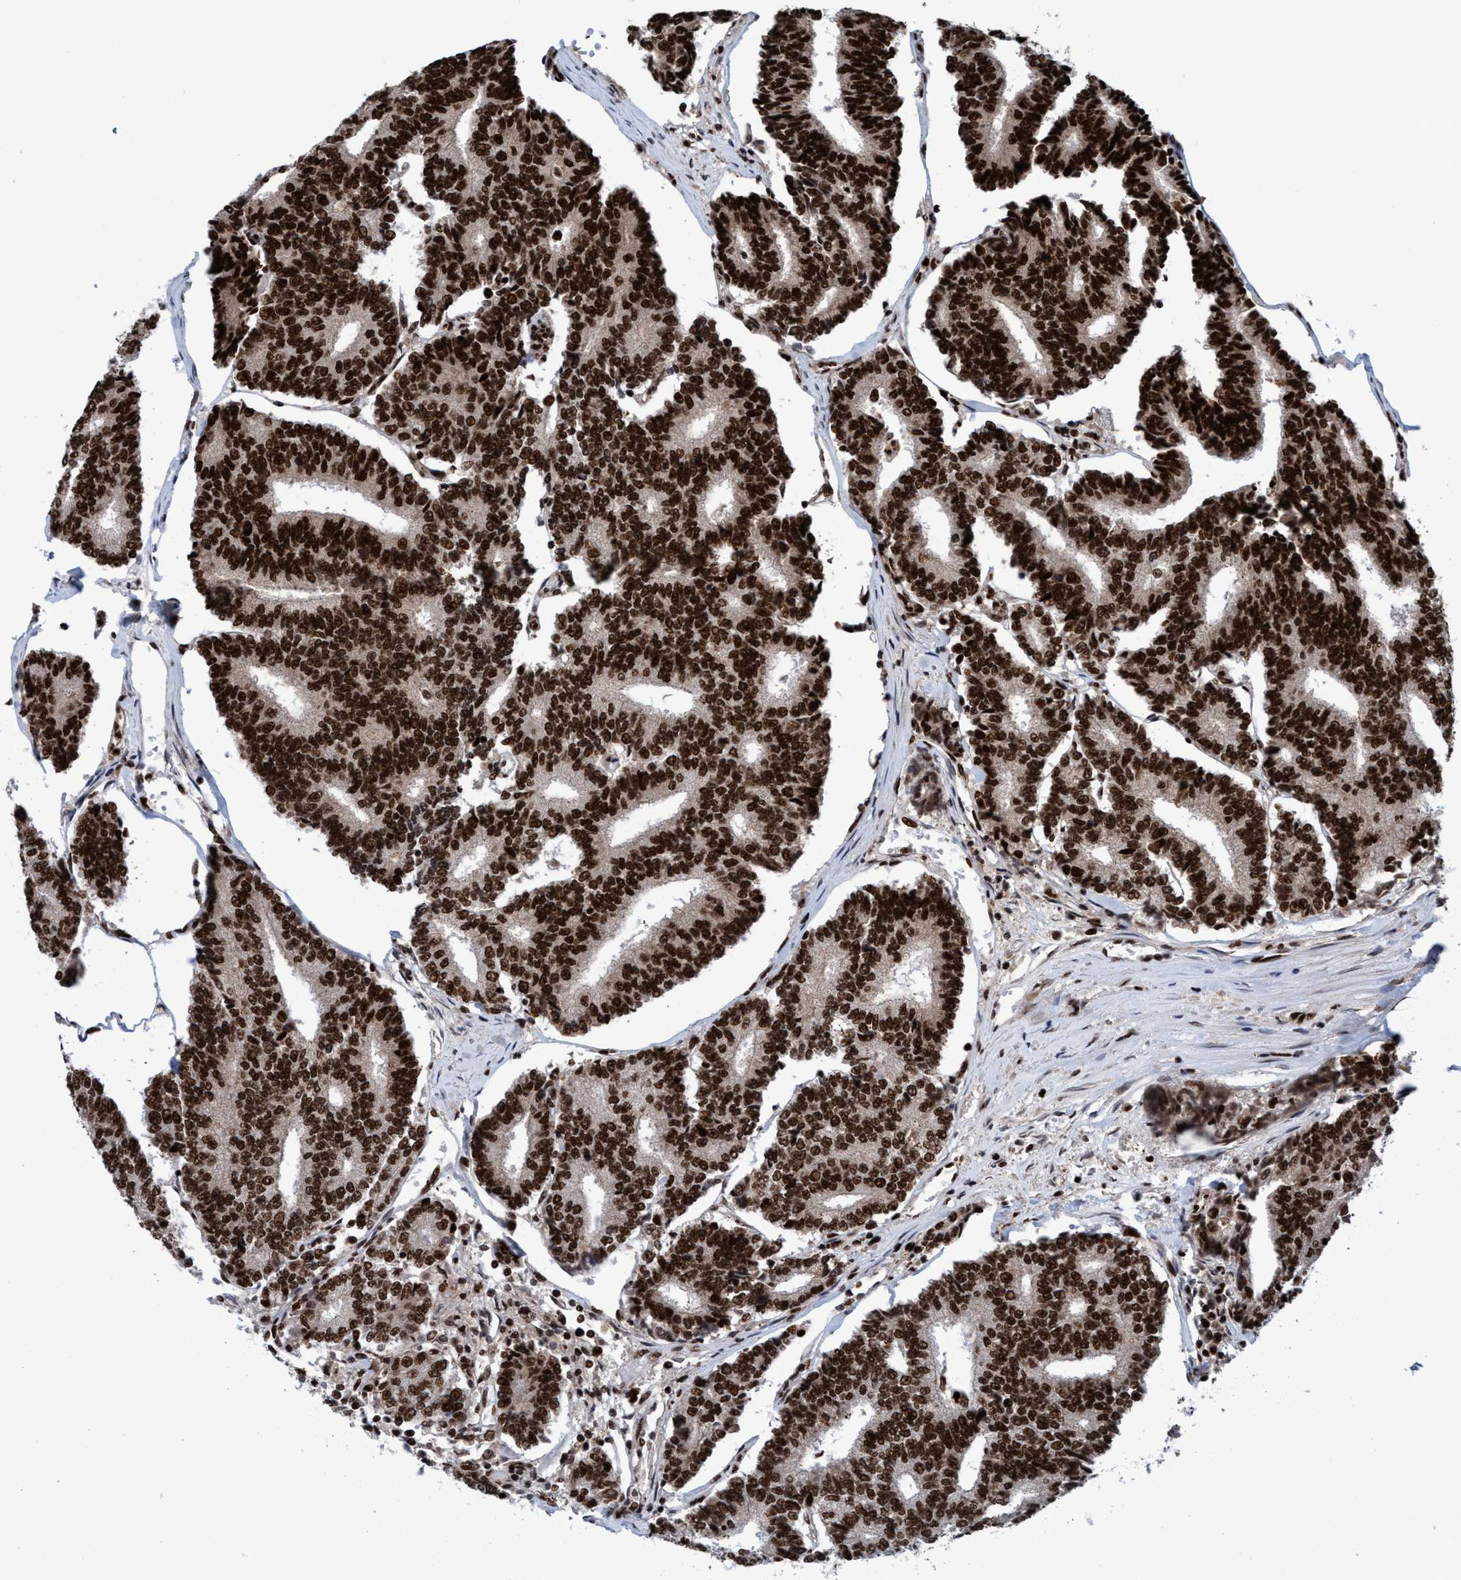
{"staining": {"intensity": "moderate", "quantity": ">75%", "location": "cytoplasmic/membranous,nuclear"}, "tissue": "prostate cancer", "cell_type": "Tumor cells", "image_type": "cancer", "snomed": [{"axis": "morphology", "description": "Normal tissue, NOS"}, {"axis": "morphology", "description": "Adenocarcinoma, High grade"}, {"axis": "topography", "description": "Prostate"}, {"axis": "topography", "description": "Seminal veicle"}], "caption": "Immunohistochemical staining of prostate cancer demonstrates medium levels of moderate cytoplasmic/membranous and nuclear expression in approximately >75% of tumor cells.", "gene": "TOPBP1", "patient": {"sex": "male", "age": 55}}